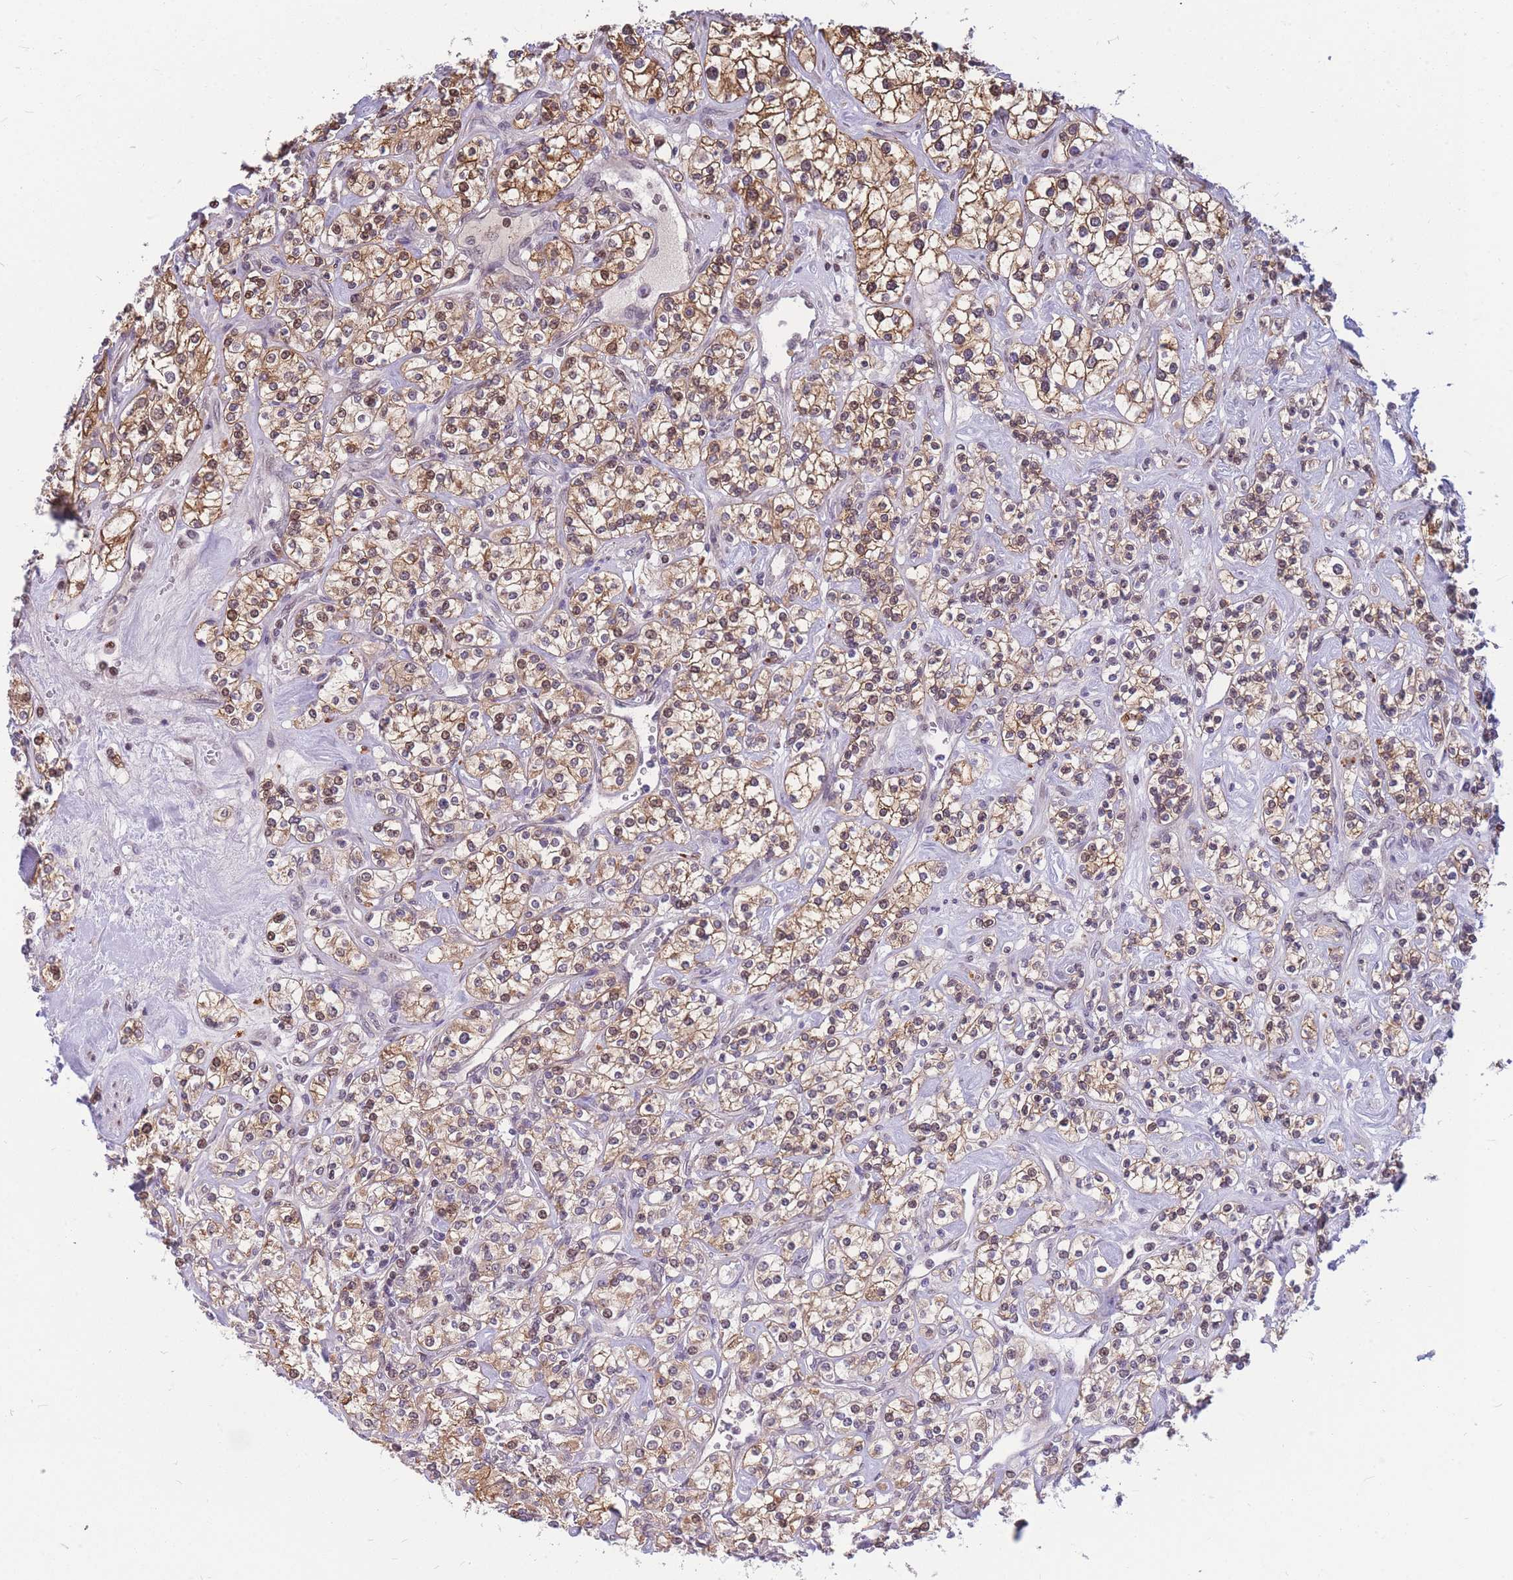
{"staining": {"intensity": "moderate", "quantity": ">75%", "location": "cytoplasmic/membranous,nuclear"}, "tissue": "renal cancer", "cell_type": "Tumor cells", "image_type": "cancer", "snomed": [{"axis": "morphology", "description": "Adenocarcinoma, NOS"}, {"axis": "topography", "description": "Kidney"}], "caption": "DAB (3,3'-diaminobenzidine) immunohistochemical staining of renal cancer demonstrates moderate cytoplasmic/membranous and nuclear protein expression in about >75% of tumor cells.", "gene": "CRACD", "patient": {"sex": "male", "age": 77}}